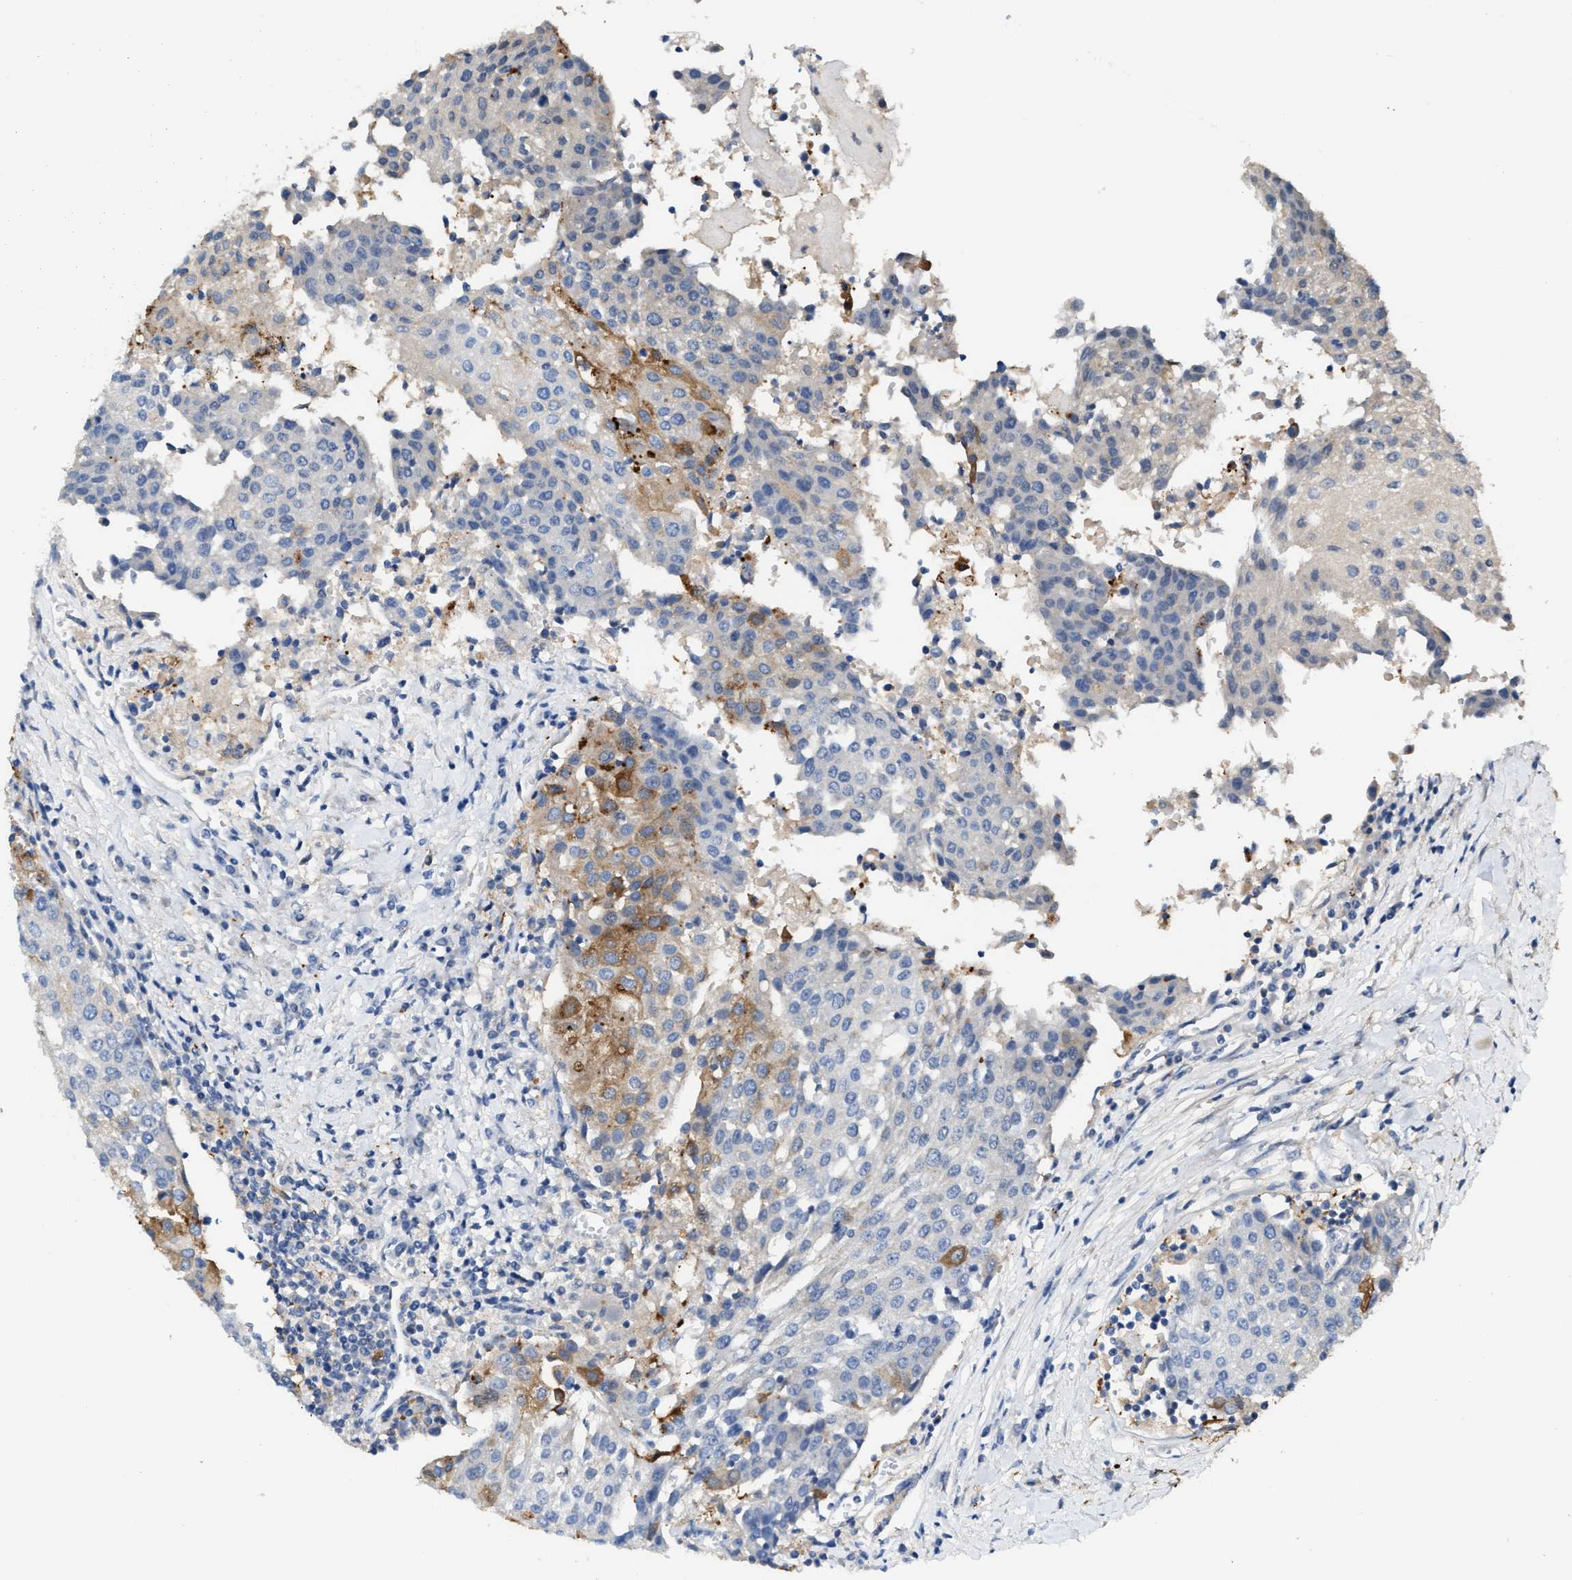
{"staining": {"intensity": "moderate", "quantity": "<25%", "location": "cytoplasmic/membranous"}, "tissue": "urothelial cancer", "cell_type": "Tumor cells", "image_type": "cancer", "snomed": [{"axis": "morphology", "description": "Urothelial carcinoma, High grade"}, {"axis": "topography", "description": "Urinary bladder"}], "caption": "Immunohistochemistry micrograph of neoplastic tissue: urothelial cancer stained using immunohistochemistry reveals low levels of moderate protein expression localized specifically in the cytoplasmic/membranous of tumor cells, appearing as a cytoplasmic/membranous brown color.", "gene": "ATIC", "patient": {"sex": "female", "age": 85}}